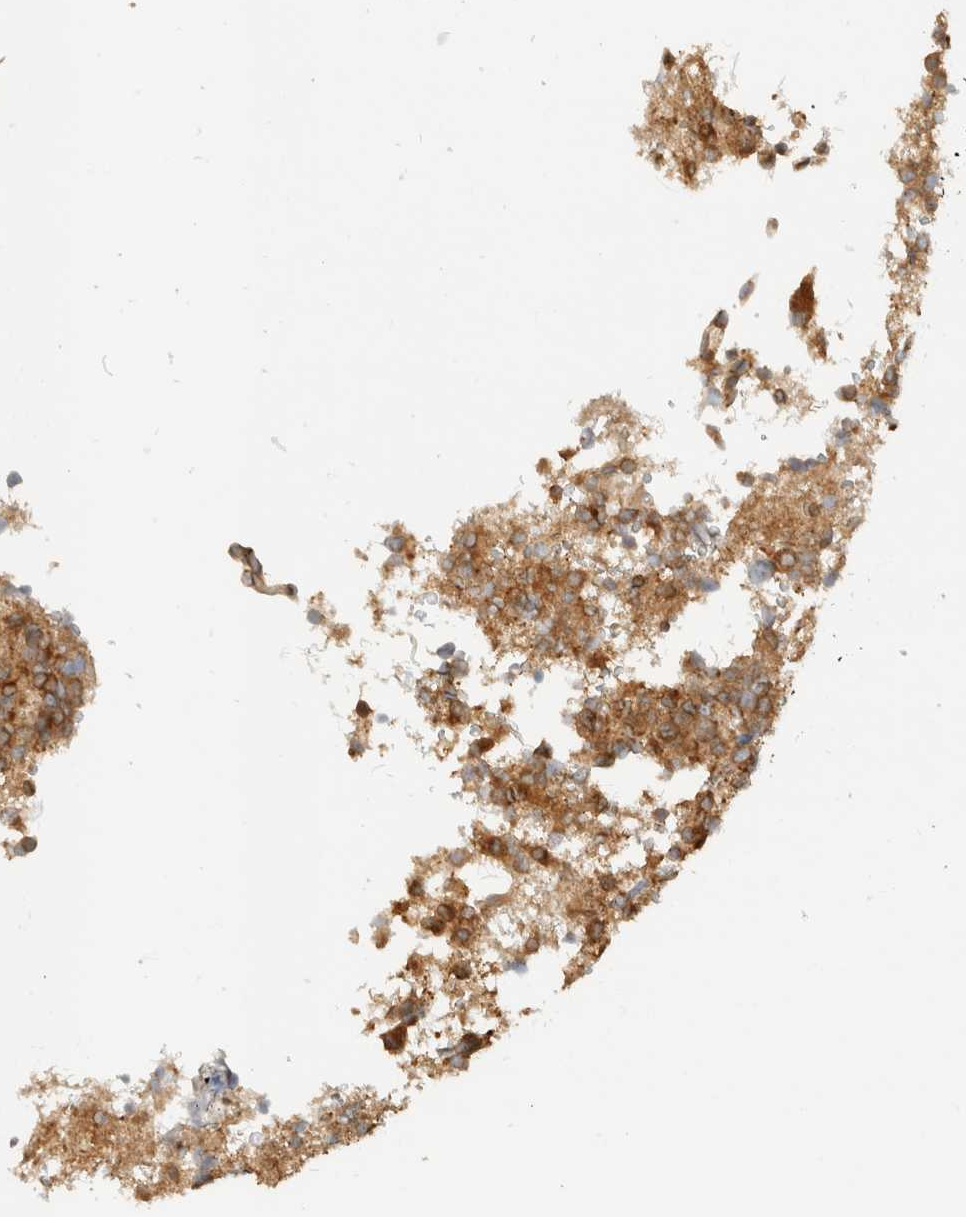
{"staining": {"intensity": "moderate", "quantity": ">75%", "location": "cytoplasmic/membranous"}, "tissue": "glioma", "cell_type": "Tumor cells", "image_type": "cancer", "snomed": [{"axis": "morphology", "description": "Glioma, malignant, High grade"}, {"axis": "topography", "description": "Brain"}], "caption": "There is medium levels of moderate cytoplasmic/membranous positivity in tumor cells of malignant glioma (high-grade), as demonstrated by immunohistochemical staining (brown color).", "gene": "ARFGEF2", "patient": {"sex": "female", "age": 62}}